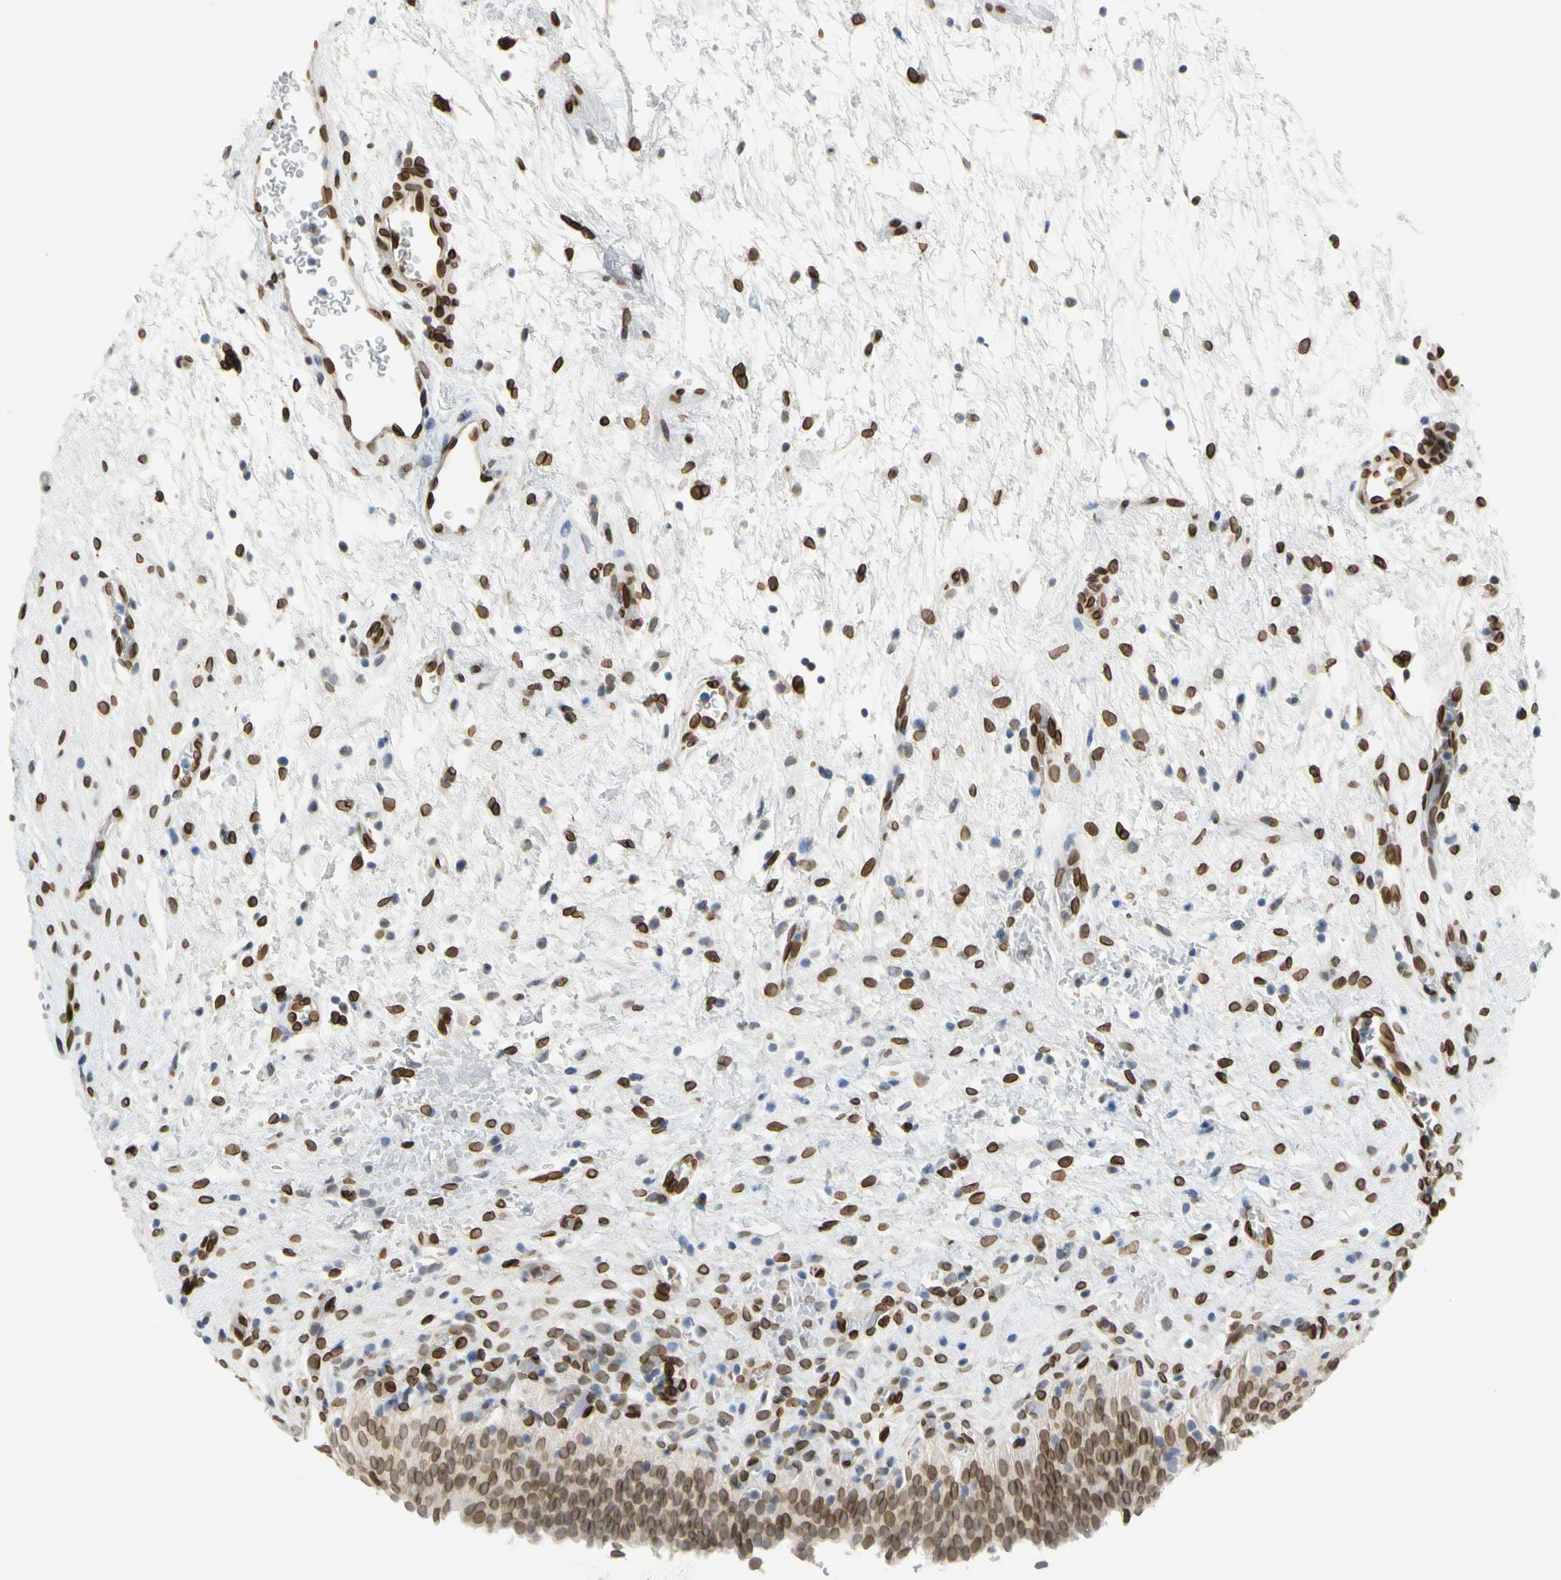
{"staining": {"intensity": "moderate", "quantity": ">75%", "location": "cytoplasmic/membranous,nuclear"}, "tissue": "urinary bladder", "cell_type": "Urothelial cells", "image_type": "normal", "snomed": [{"axis": "morphology", "description": "Normal tissue, NOS"}, {"axis": "topography", "description": "Urinary bladder"}], "caption": "Protein analysis of benign urinary bladder shows moderate cytoplasmic/membranous,nuclear expression in approximately >75% of urothelial cells. The protein is shown in brown color, while the nuclei are stained blue.", "gene": "SUN1", "patient": {"sex": "male", "age": 51}}